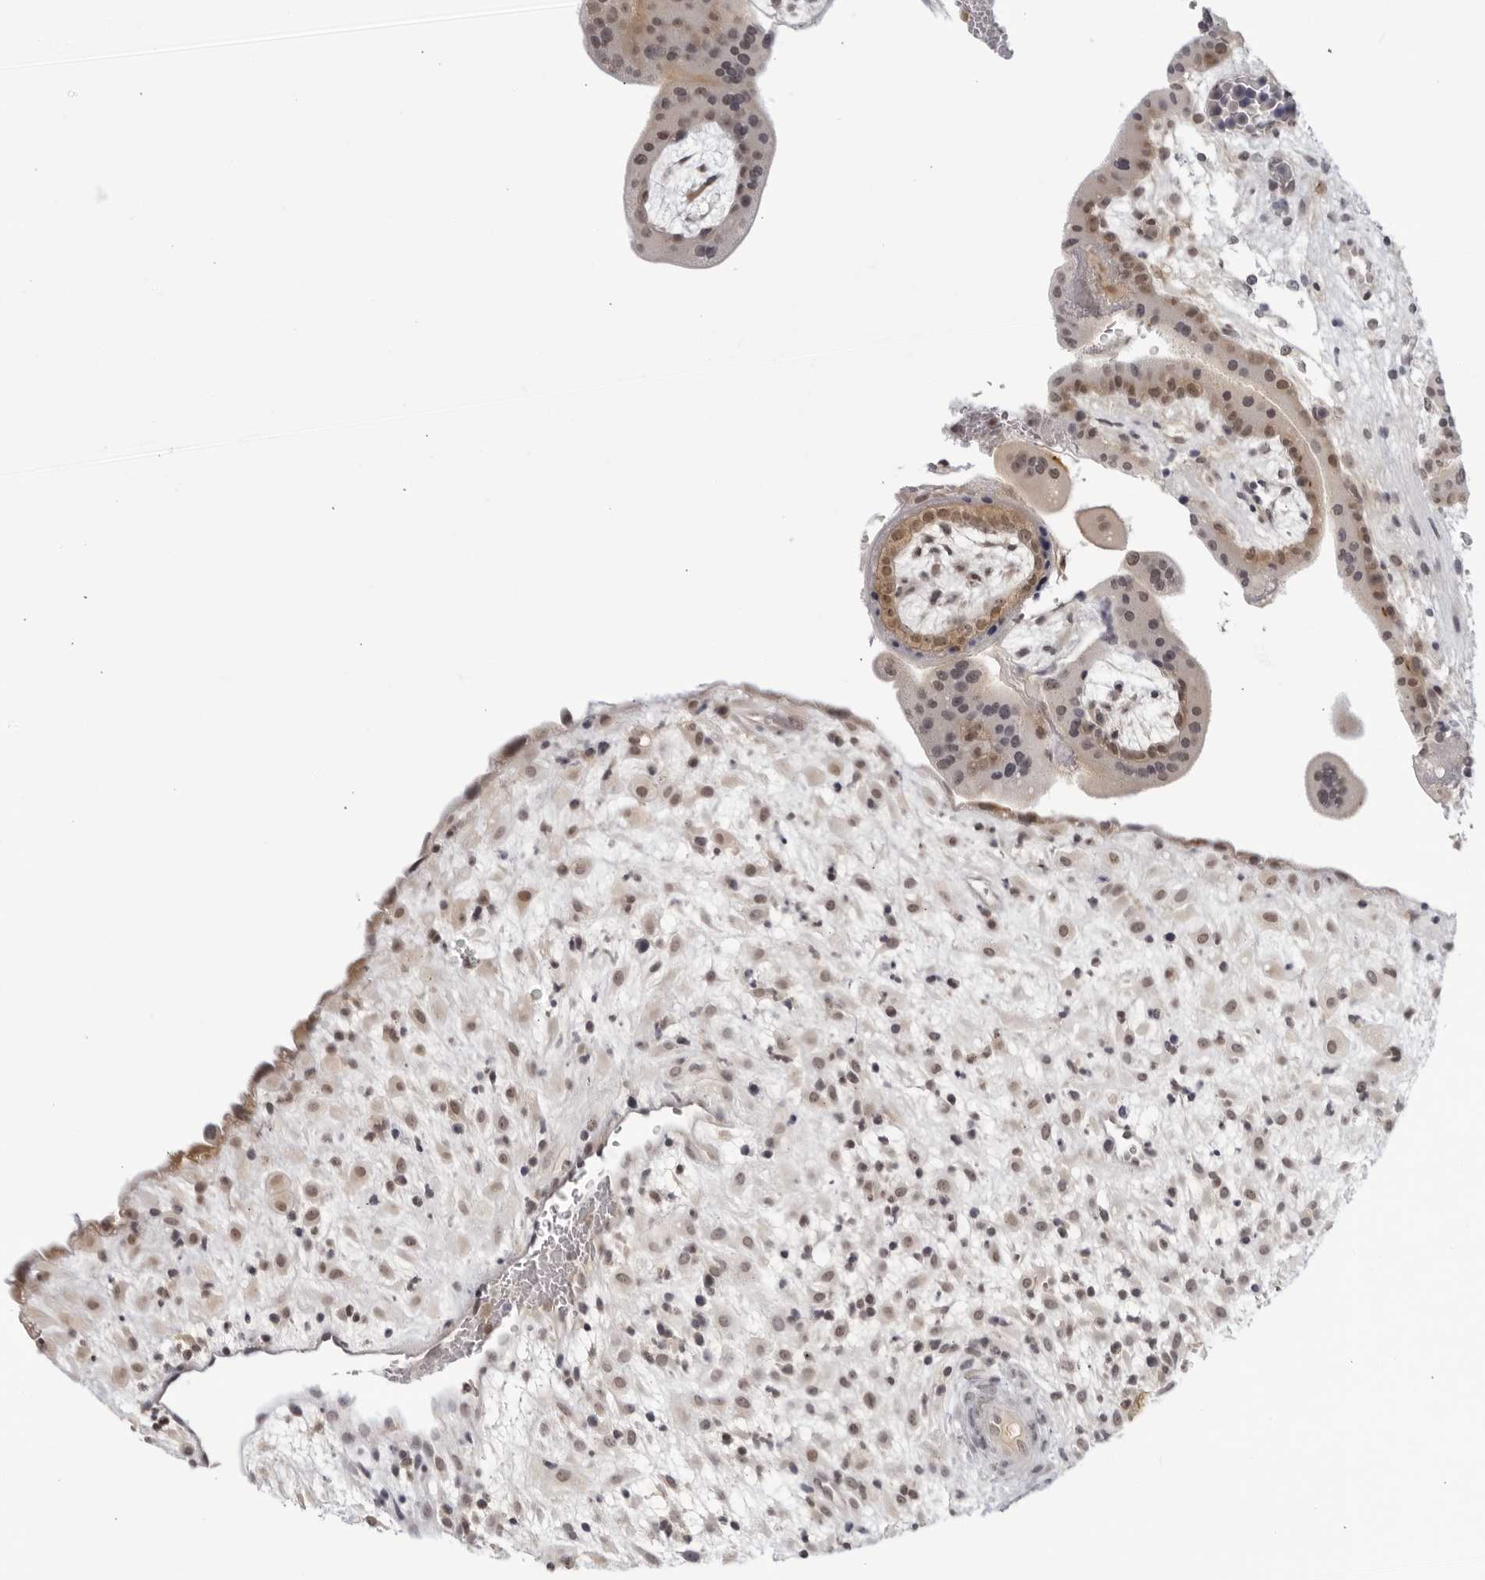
{"staining": {"intensity": "moderate", "quantity": ">75%", "location": "nuclear"}, "tissue": "placenta", "cell_type": "Decidual cells", "image_type": "normal", "snomed": [{"axis": "morphology", "description": "Normal tissue, NOS"}, {"axis": "topography", "description": "Placenta"}], "caption": "Protein staining of benign placenta demonstrates moderate nuclear positivity in approximately >75% of decidual cells.", "gene": "CC2D1B", "patient": {"sex": "female", "age": 35}}